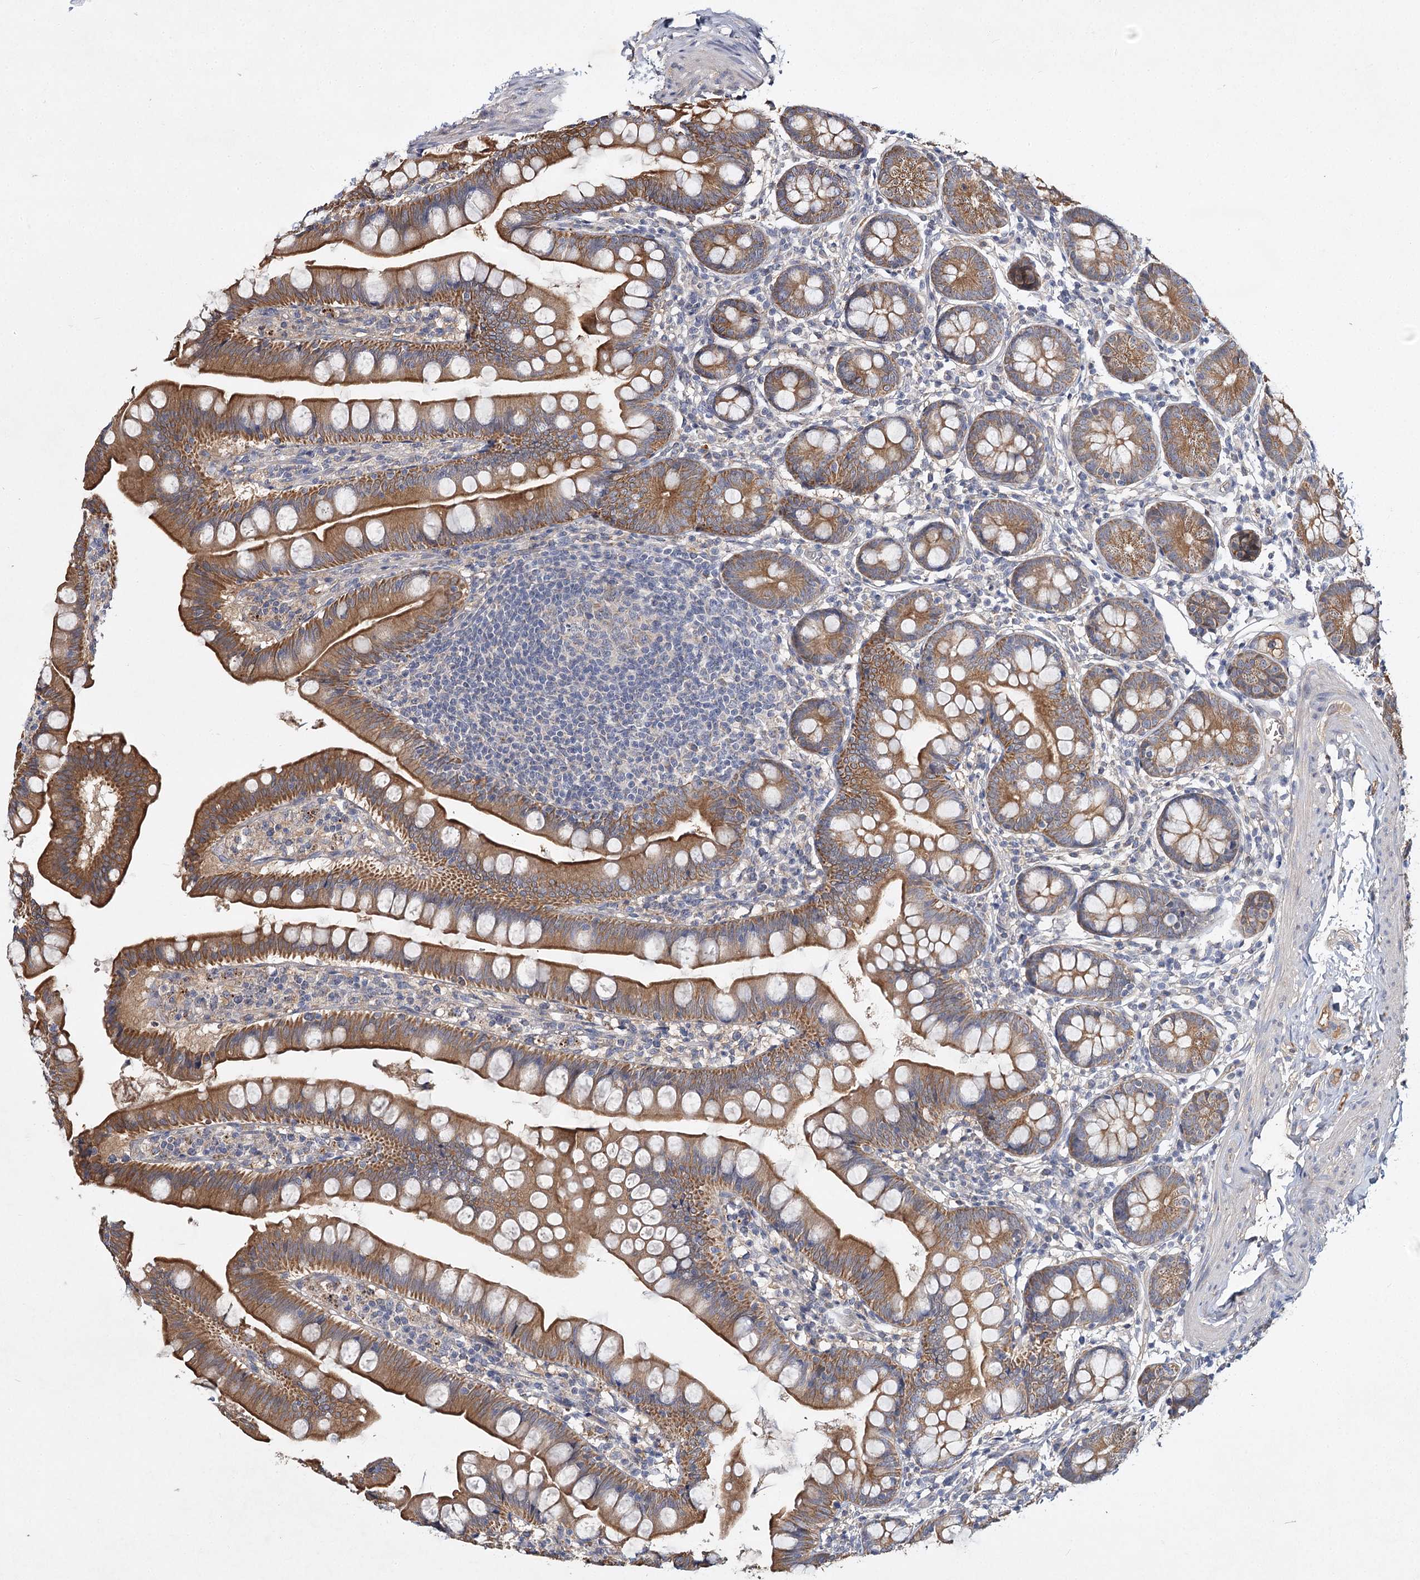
{"staining": {"intensity": "moderate", "quantity": ">75%", "location": "cytoplasmic/membranous"}, "tissue": "small intestine", "cell_type": "Glandular cells", "image_type": "normal", "snomed": [{"axis": "morphology", "description": "Normal tissue, NOS"}, {"axis": "topography", "description": "Small intestine"}], "caption": "This is an image of immunohistochemistry staining of unremarkable small intestine, which shows moderate staining in the cytoplasmic/membranous of glandular cells.", "gene": "MFN1", "patient": {"sex": "male", "age": 7}}